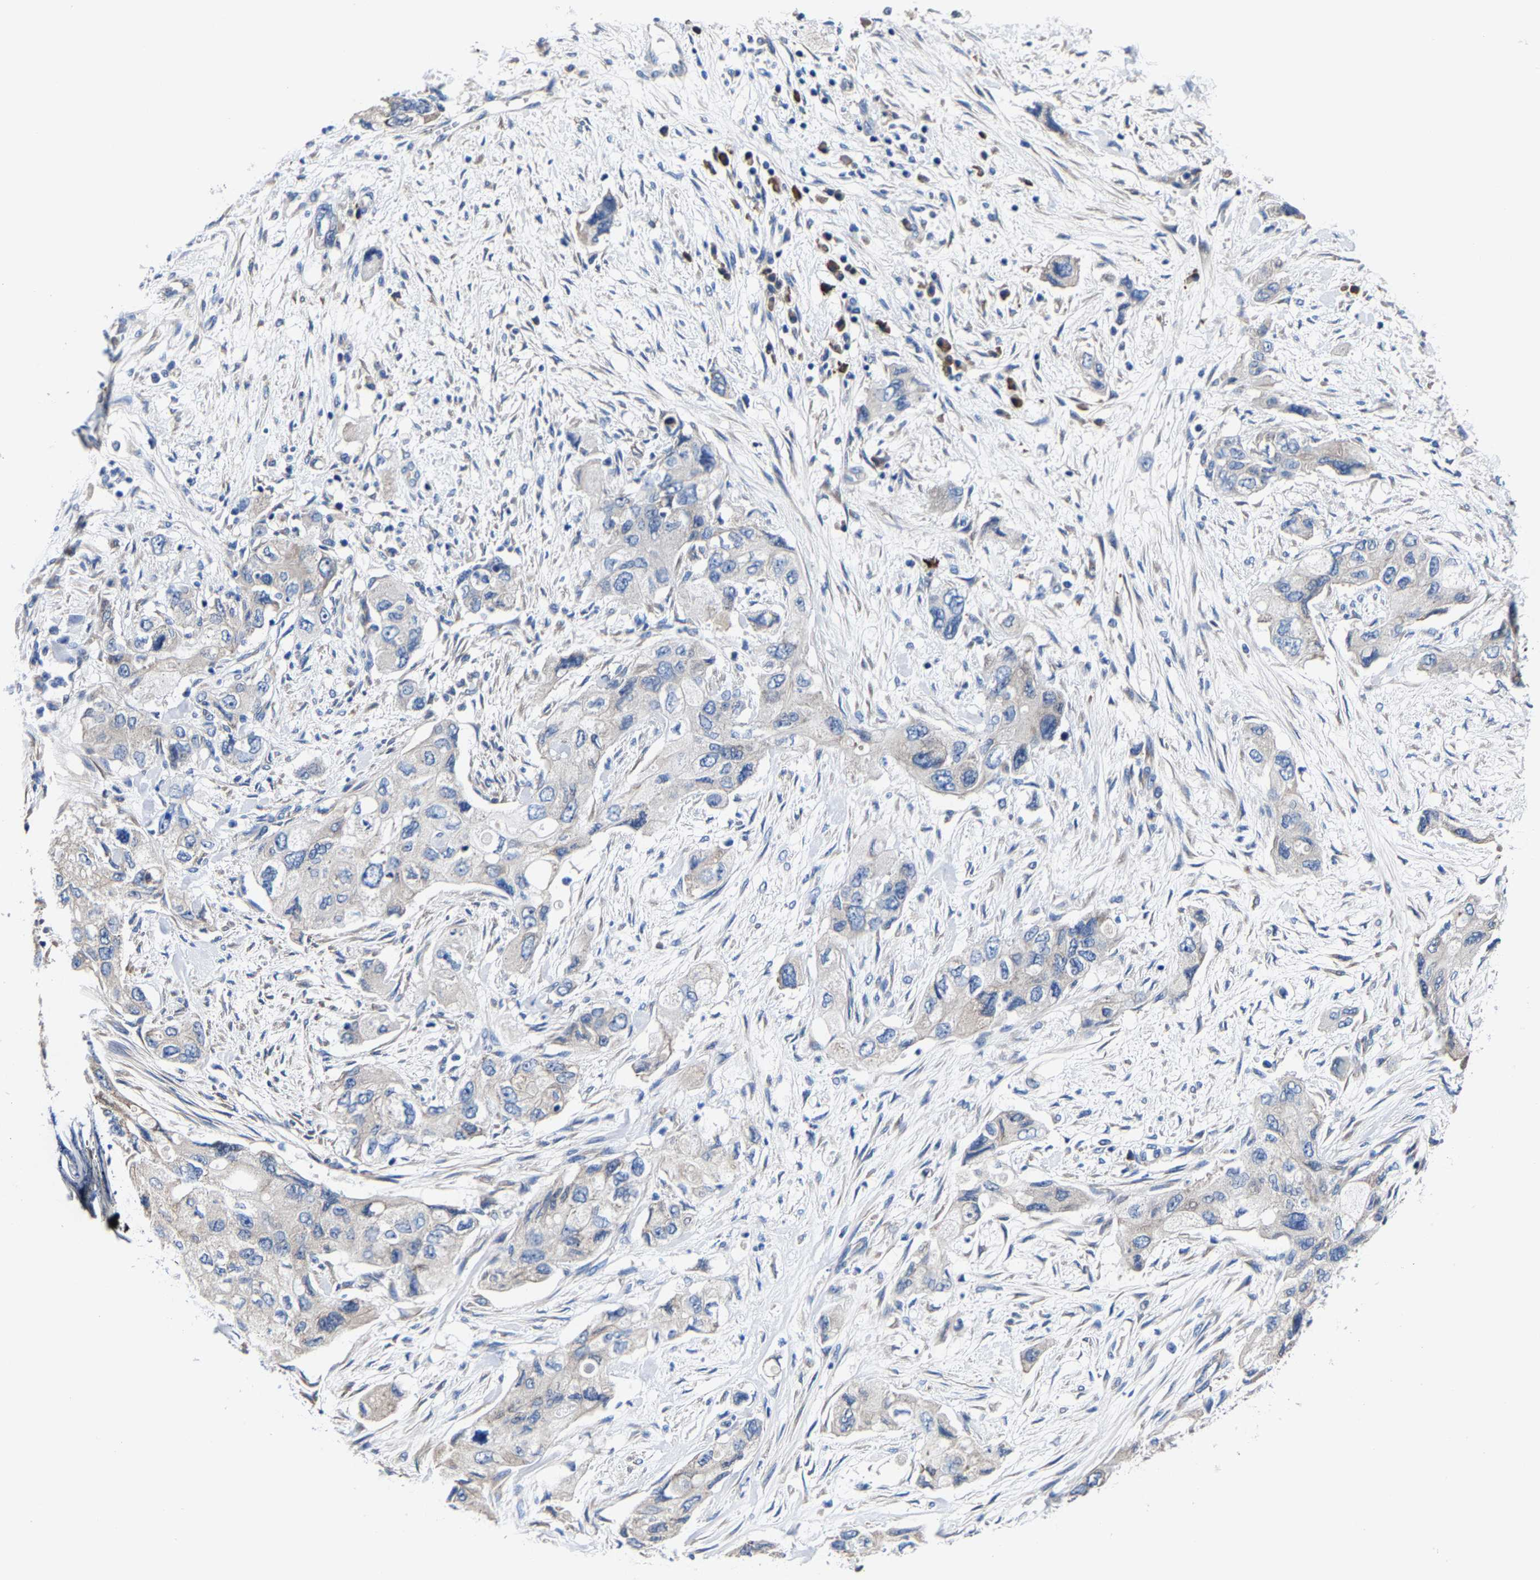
{"staining": {"intensity": "weak", "quantity": "<25%", "location": "cytoplasmic/membranous"}, "tissue": "pancreatic cancer", "cell_type": "Tumor cells", "image_type": "cancer", "snomed": [{"axis": "morphology", "description": "Adenocarcinoma, NOS"}, {"axis": "topography", "description": "Pancreas"}], "caption": "IHC of human pancreatic cancer displays no positivity in tumor cells.", "gene": "SRPK2", "patient": {"sex": "female", "age": 73}}